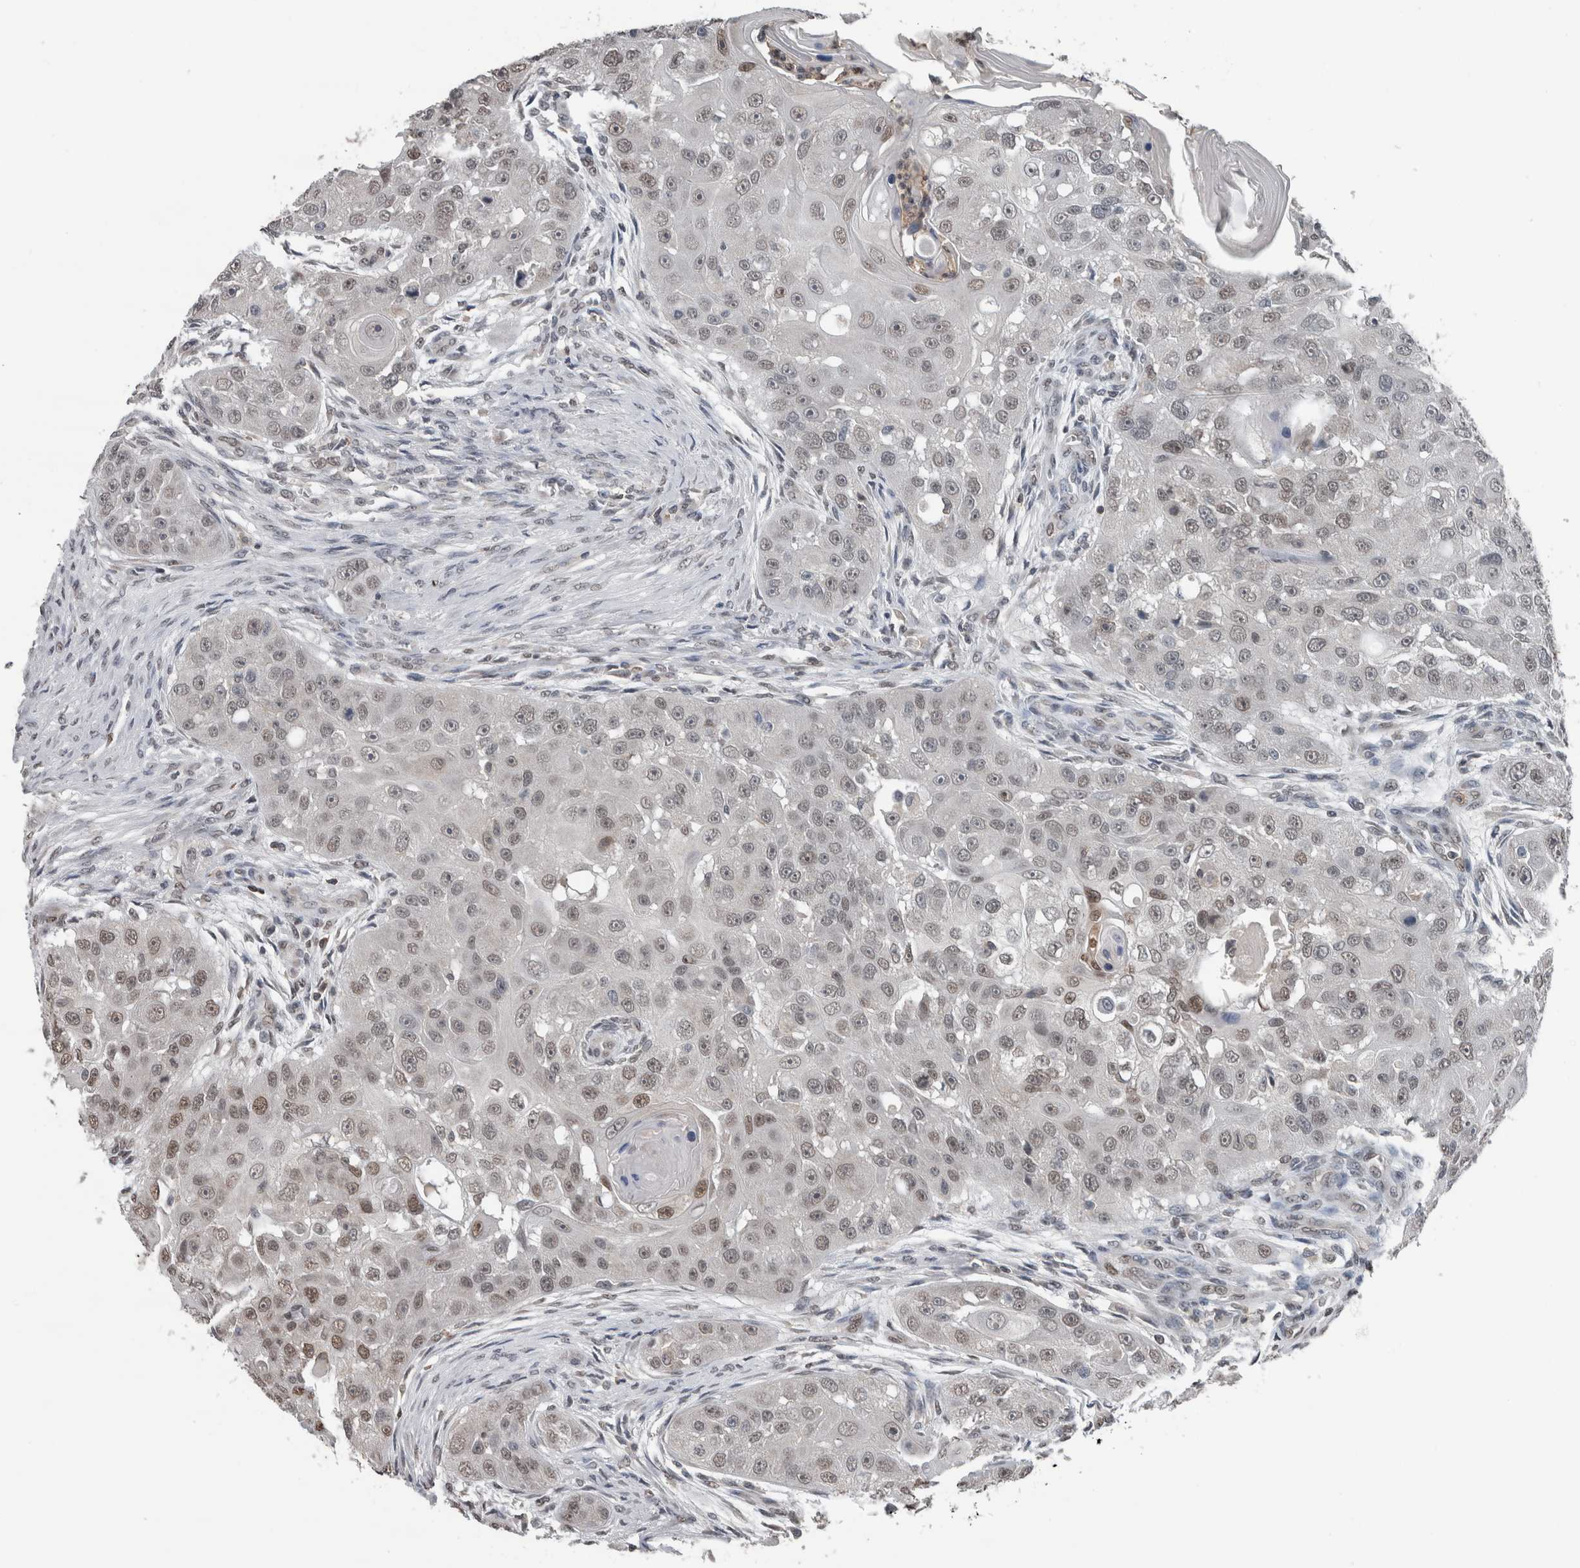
{"staining": {"intensity": "weak", "quantity": "<25%", "location": "nuclear"}, "tissue": "head and neck cancer", "cell_type": "Tumor cells", "image_type": "cancer", "snomed": [{"axis": "morphology", "description": "Normal tissue, NOS"}, {"axis": "morphology", "description": "Squamous cell carcinoma, NOS"}, {"axis": "topography", "description": "Skeletal muscle"}, {"axis": "topography", "description": "Head-Neck"}], "caption": "Immunohistochemistry (IHC) image of head and neck cancer stained for a protein (brown), which shows no staining in tumor cells.", "gene": "MAFF", "patient": {"sex": "male", "age": 51}}